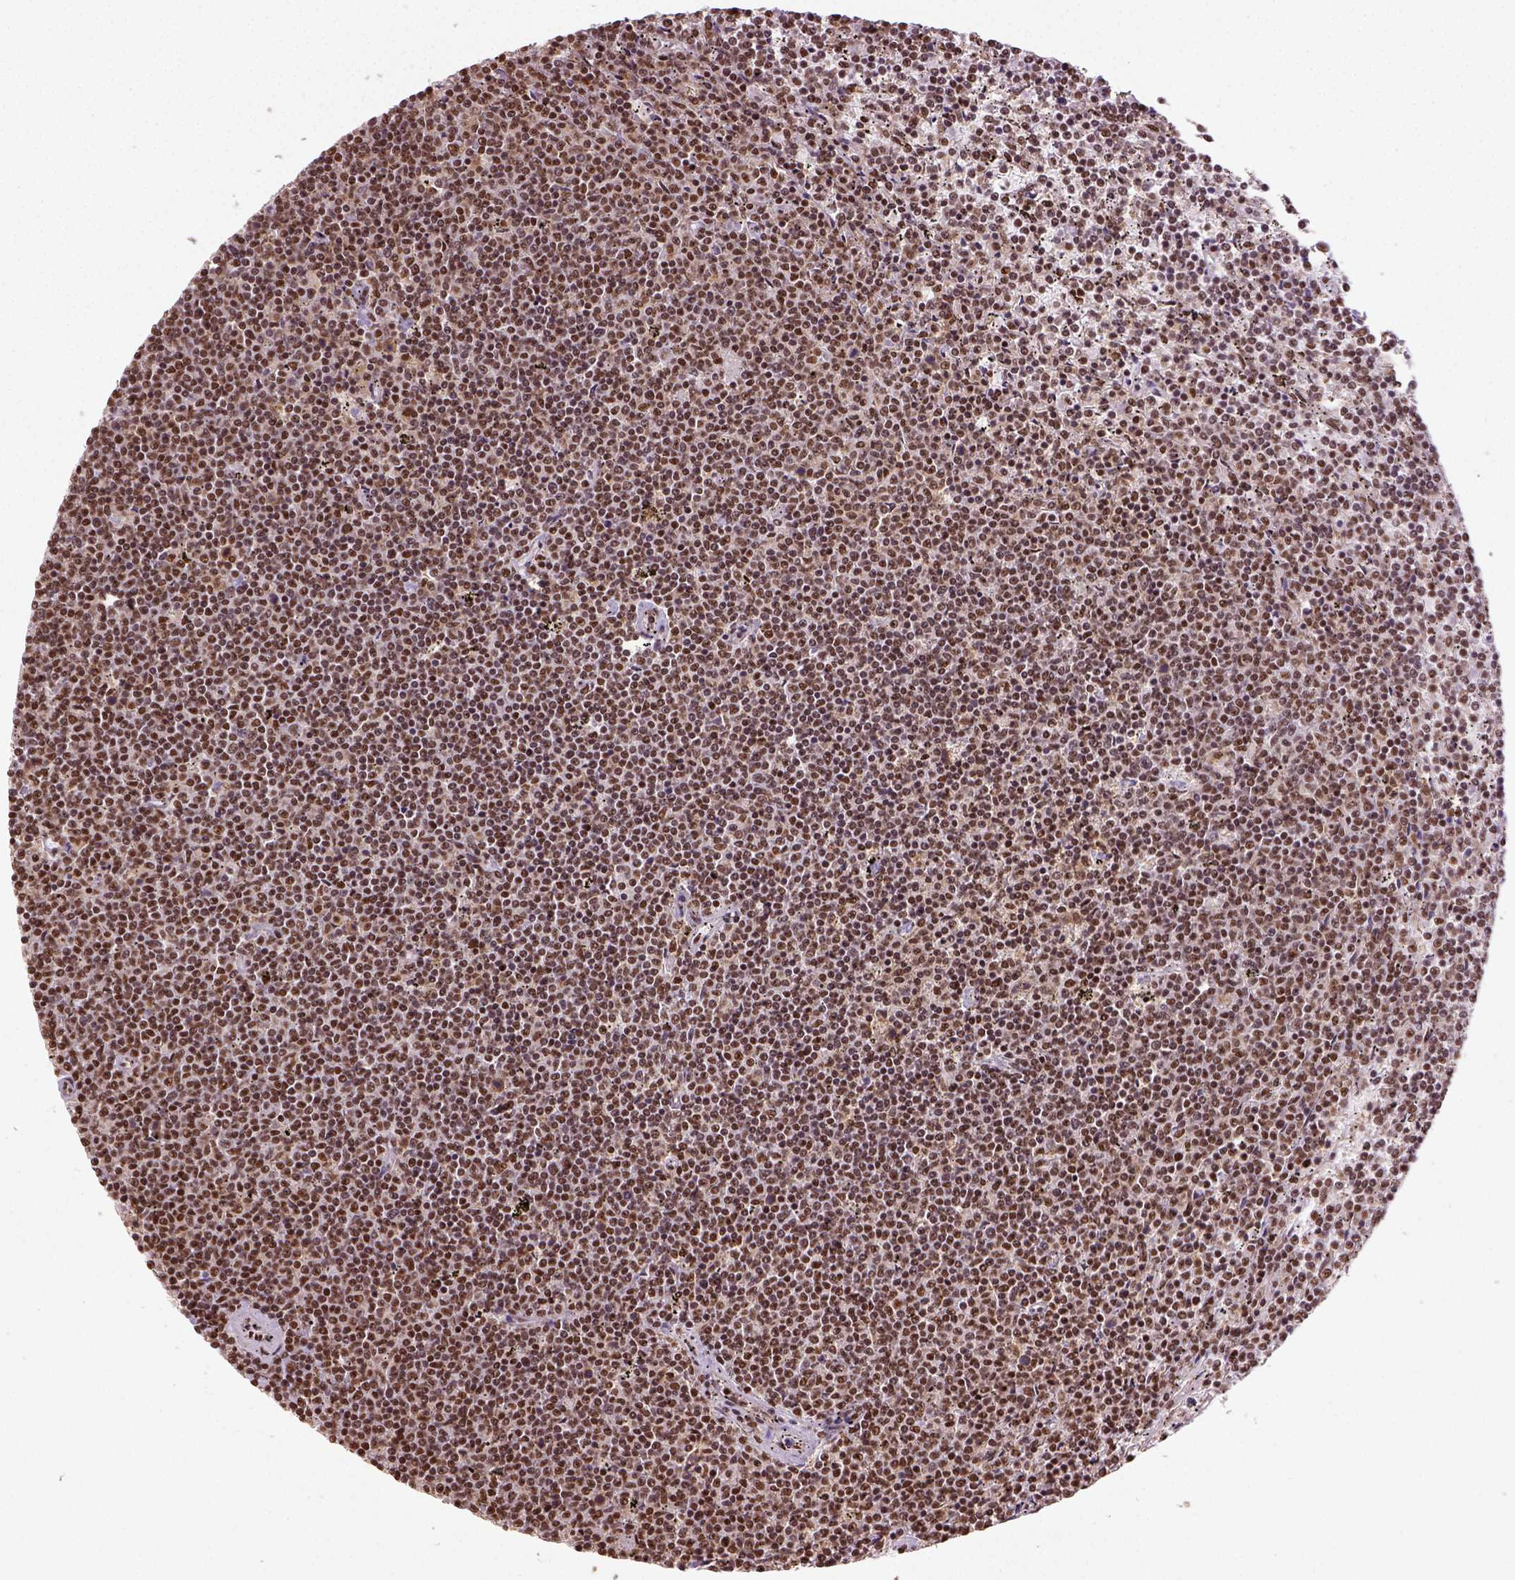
{"staining": {"intensity": "moderate", "quantity": ">75%", "location": "nuclear"}, "tissue": "lymphoma", "cell_type": "Tumor cells", "image_type": "cancer", "snomed": [{"axis": "morphology", "description": "Malignant lymphoma, non-Hodgkin's type, Low grade"}, {"axis": "topography", "description": "Spleen"}], "caption": "Protein analysis of low-grade malignant lymphoma, non-Hodgkin's type tissue exhibits moderate nuclear expression in about >75% of tumor cells. The staining was performed using DAB (3,3'-diaminobenzidine), with brown indicating positive protein expression. Nuclei are stained blue with hematoxylin.", "gene": "CCAR1", "patient": {"sex": "female", "age": 50}}